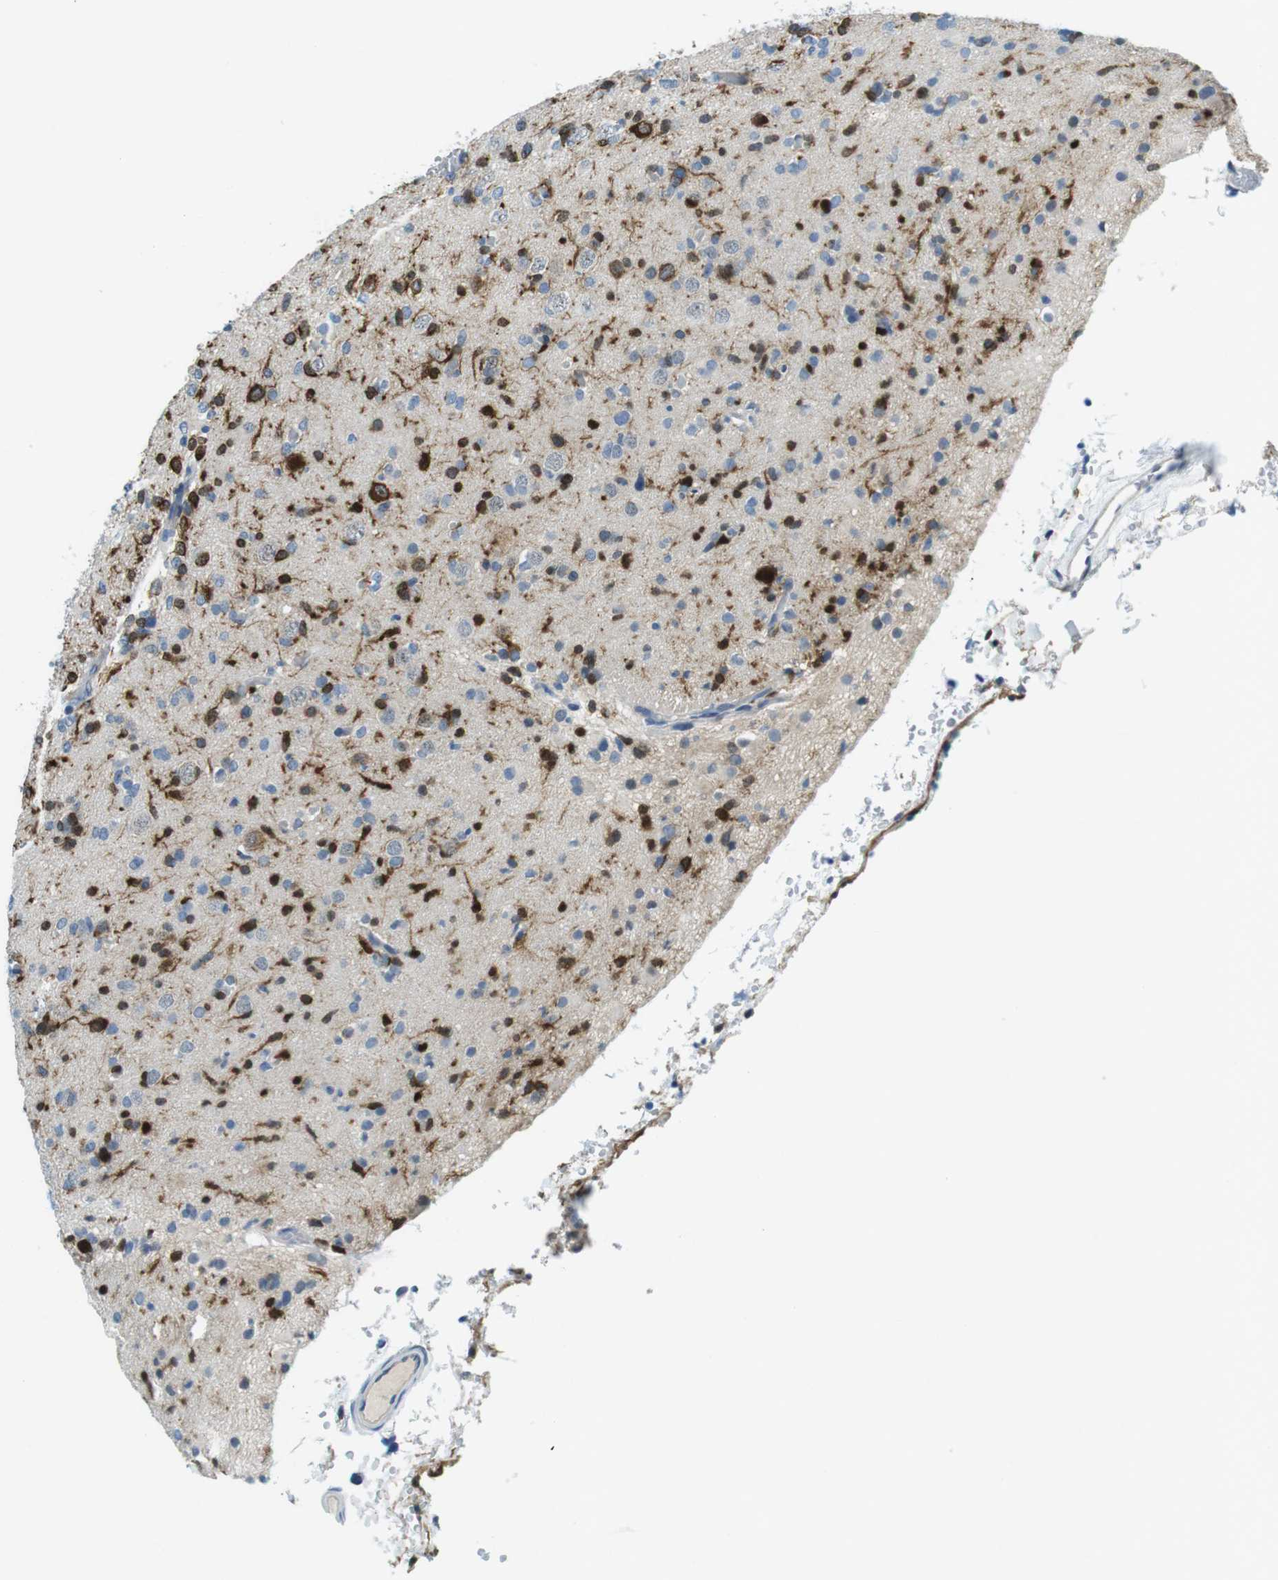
{"staining": {"intensity": "strong", "quantity": "<25%", "location": "cytoplasmic/membranous"}, "tissue": "glioma", "cell_type": "Tumor cells", "image_type": "cancer", "snomed": [{"axis": "morphology", "description": "Glioma, malignant, Low grade"}, {"axis": "topography", "description": "Brain"}], "caption": "Tumor cells demonstrate medium levels of strong cytoplasmic/membranous expression in approximately <25% of cells in malignant glioma (low-grade).", "gene": "PHLDA1", "patient": {"sex": "female", "age": 22}}